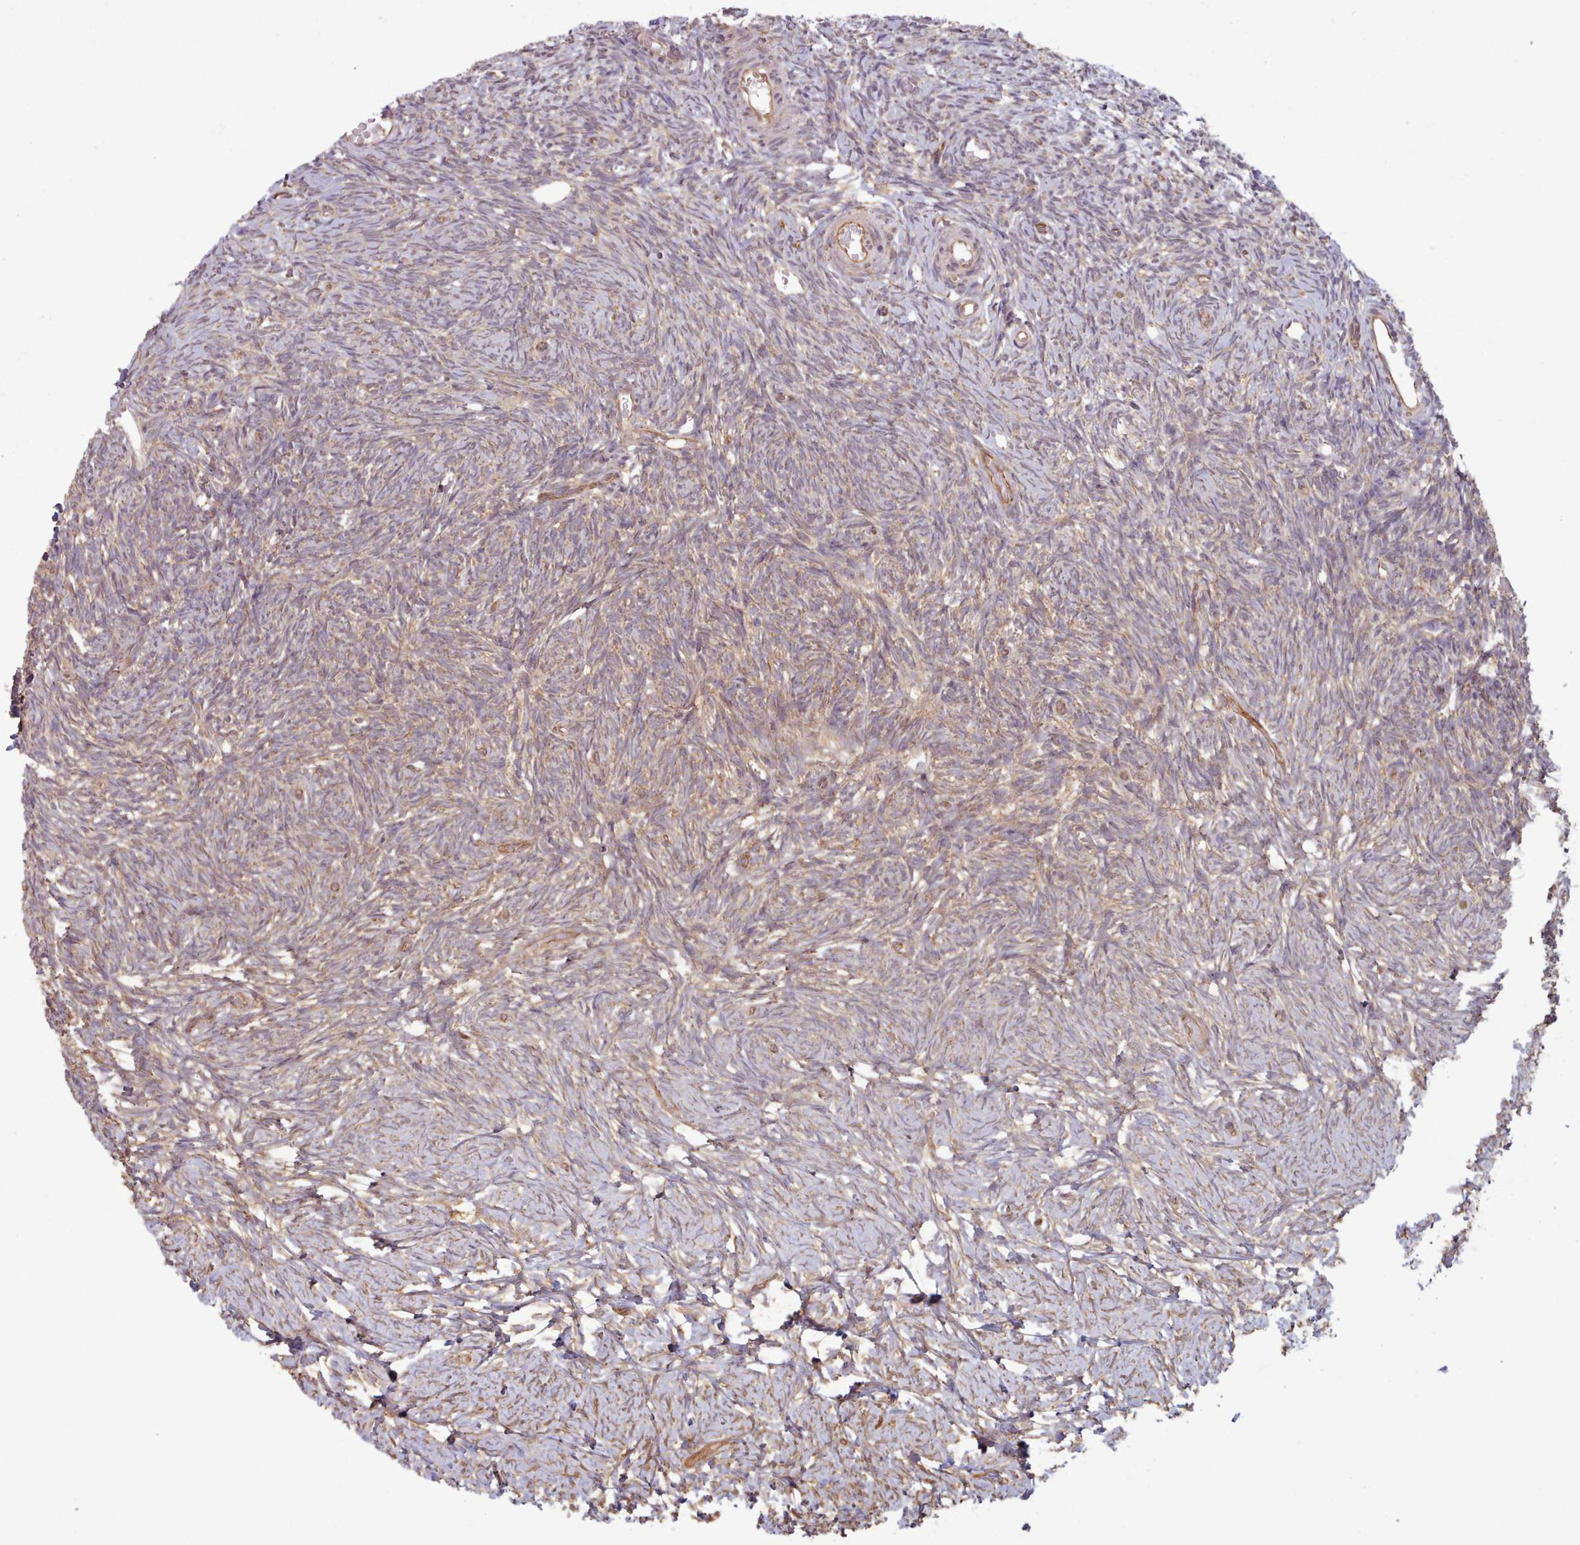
{"staining": {"intensity": "moderate", "quantity": "25%-75%", "location": "cytoplasmic/membranous"}, "tissue": "ovary", "cell_type": "Ovarian stroma cells", "image_type": "normal", "snomed": [{"axis": "morphology", "description": "Normal tissue, NOS"}, {"axis": "topography", "description": "Ovary"}], "caption": "Human ovary stained with a brown dye demonstrates moderate cytoplasmic/membranous positive staining in about 25%-75% of ovarian stroma cells.", "gene": "CRYBG1", "patient": {"sex": "female", "age": 39}}